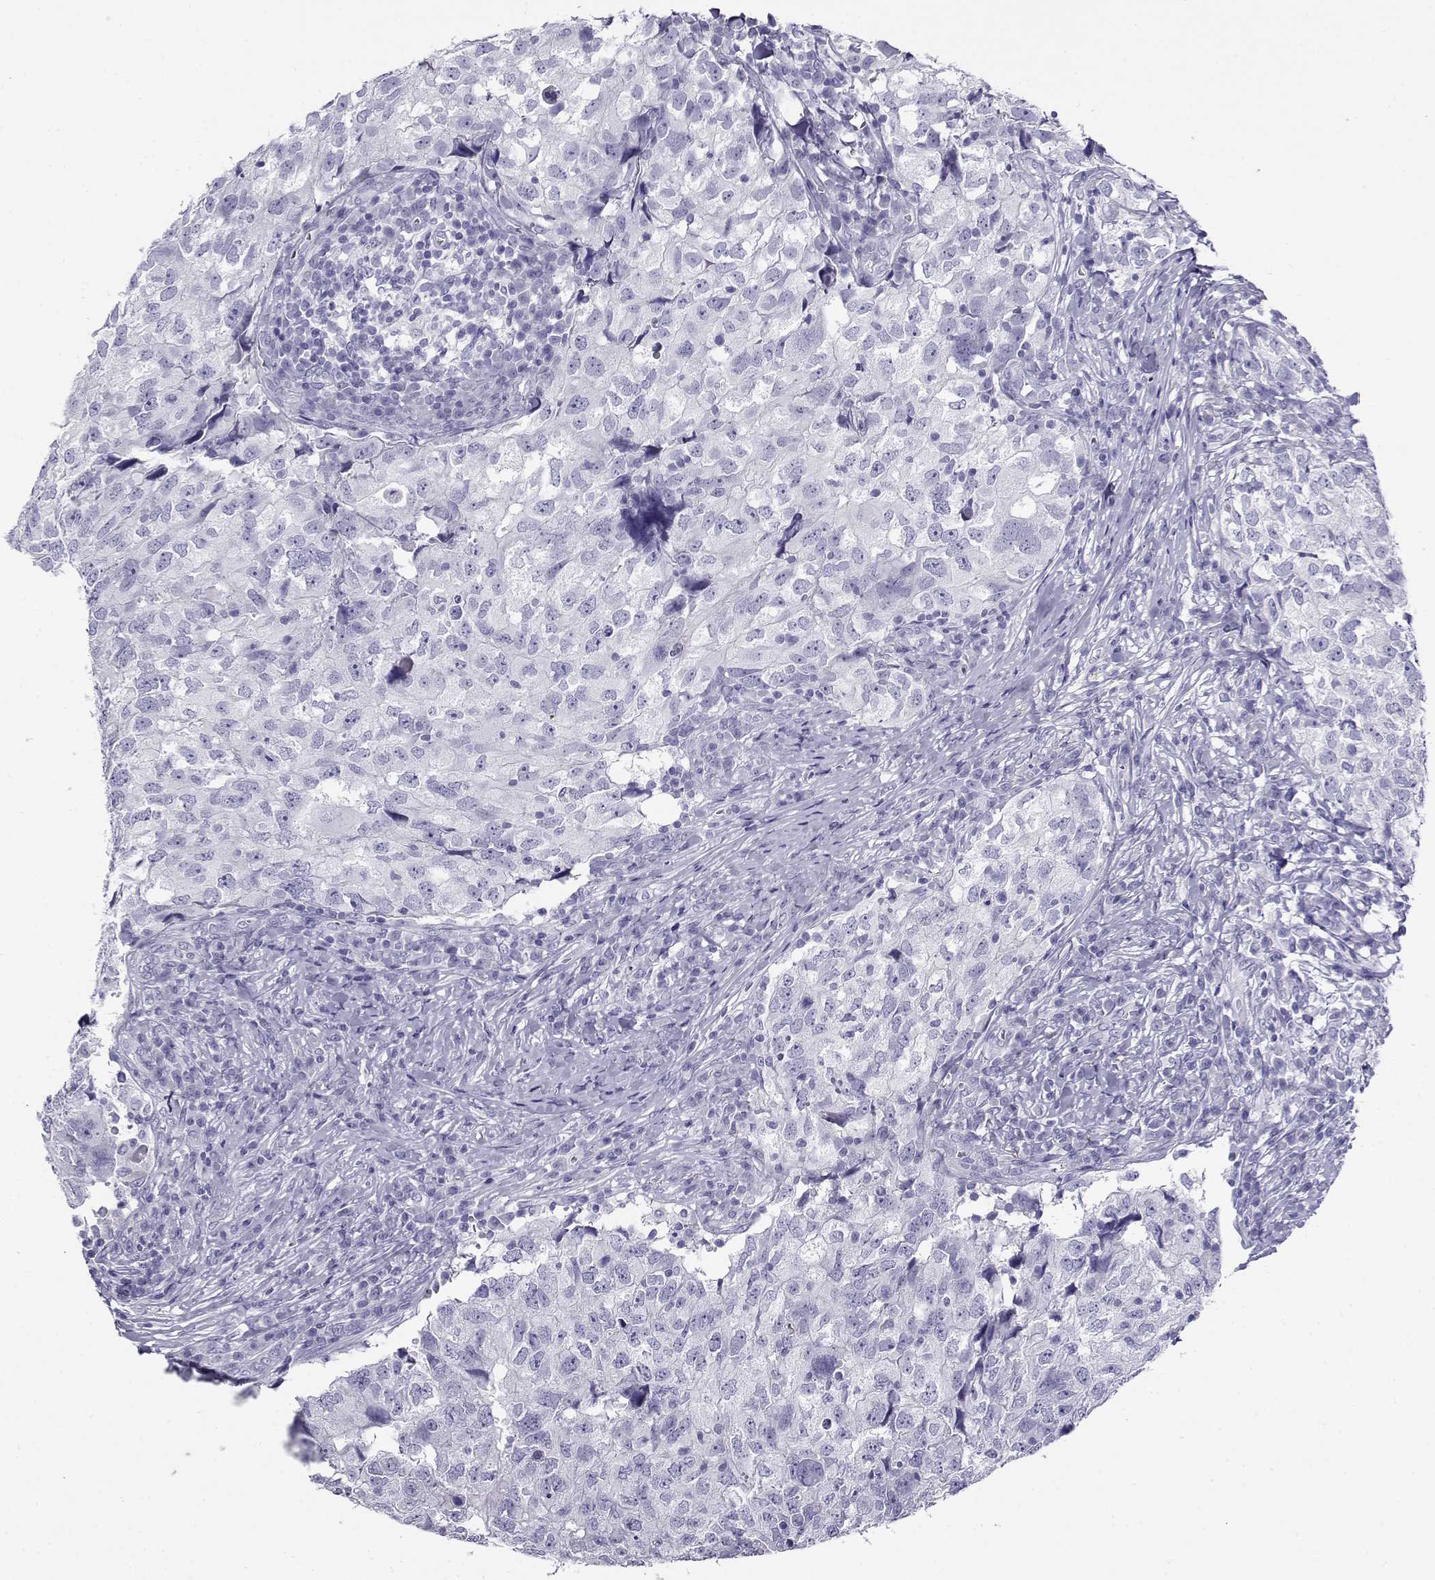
{"staining": {"intensity": "negative", "quantity": "none", "location": "none"}, "tissue": "breast cancer", "cell_type": "Tumor cells", "image_type": "cancer", "snomed": [{"axis": "morphology", "description": "Duct carcinoma"}, {"axis": "topography", "description": "Breast"}], "caption": "Immunohistochemistry (IHC) photomicrograph of intraductal carcinoma (breast) stained for a protein (brown), which shows no staining in tumor cells. Nuclei are stained in blue.", "gene": "CABS1", "patient": {"sex": "female", "age": 30}}